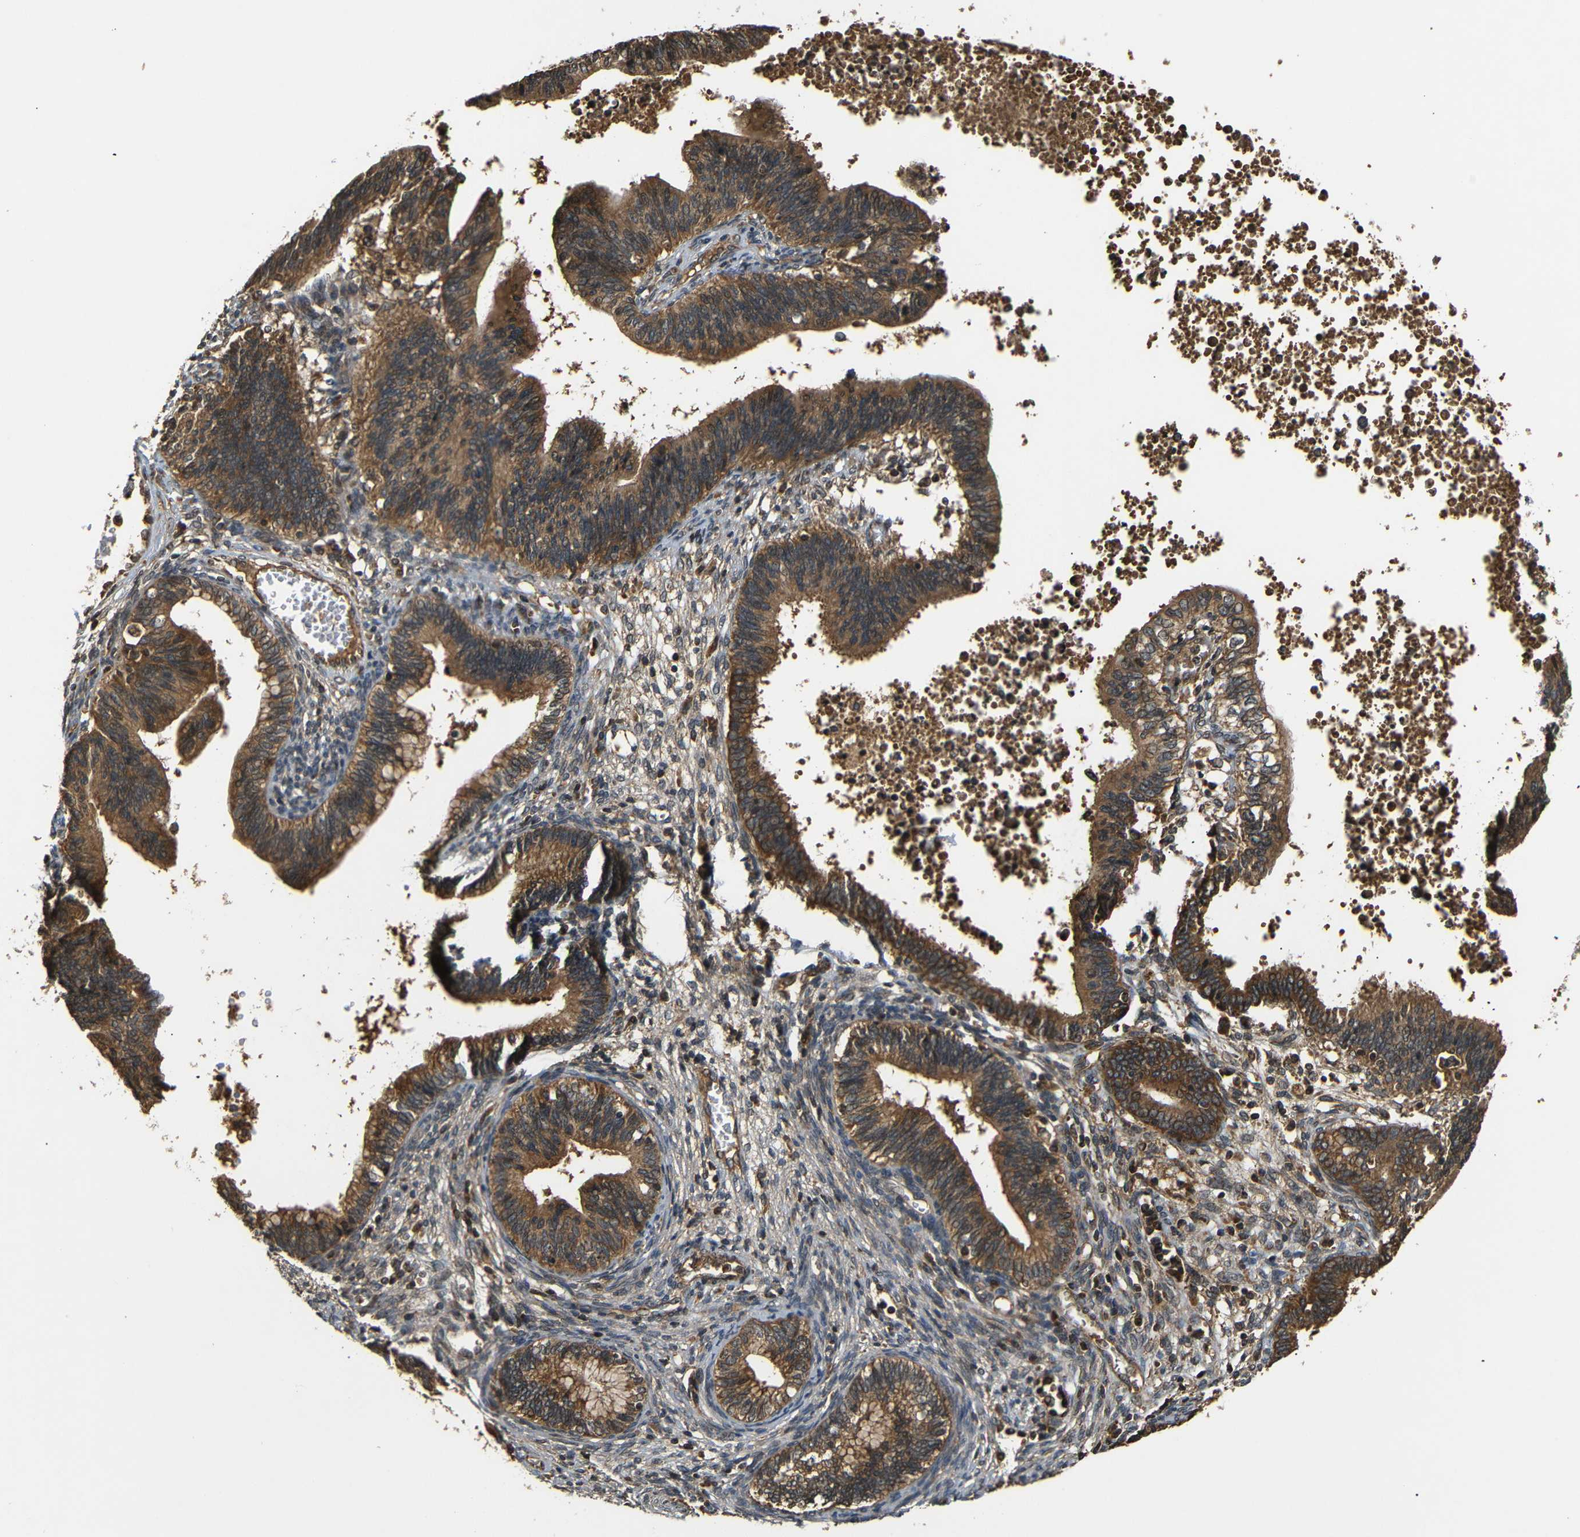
{"staining": {"intensity": "moderate", "quantity": ">75%", "location": "cytoplasmic/membranous"}, "tissue": "cervical cancer", "cell_type": "Tumor cells", "image_type": "cancer", "snomed": [{"axis": "morphology", "description": "Adenocarcinoma, NOS"}, {"axis": "topography", "description": "Cervix"}], "caption": "DAB (3,3'-diaminobenzidine) immunohistochemical staining of cervical cancer shows moderate cytoplasmic/membranous protein expression in approximately >75% of tumor cells.", "gene": "TANK", "patient": {"sex": "female", "age": 44}}